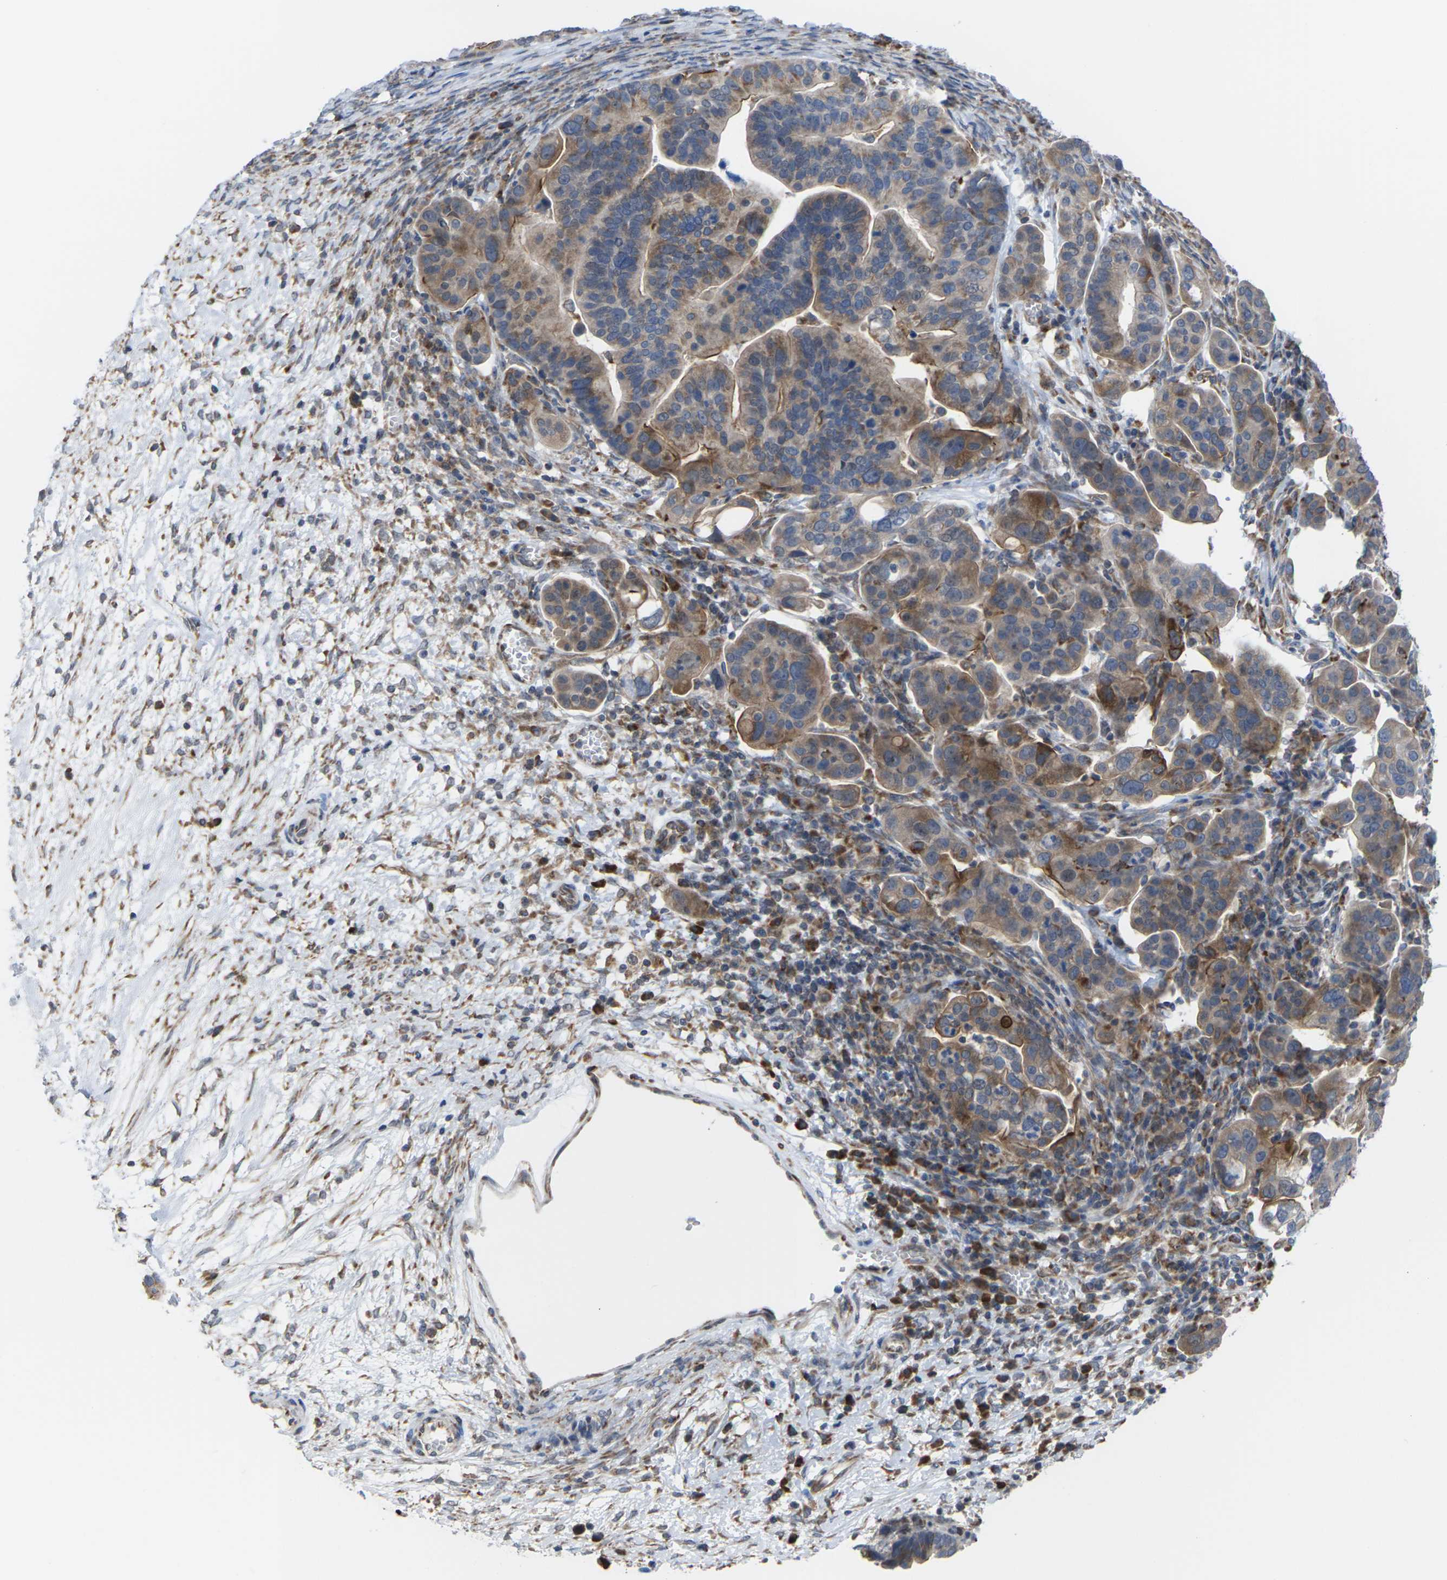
{"staining": {"intensity": "moderate", "quantity": ">75%", "location": "cytoplasmic/membranous"}, "tissue": "ovarian cancer", "cell_type": "Tumor cells", "image_type": "cancer", "snomed": [{"axis": "morphology", "description": "Cystadenocarcinoma, serous, NOS"}, {"axis": "topography", "description": "Ovary"}], "caption": "Protein expression analysis of human ovarian cancer (serous cystadenocarcinoma) reveals moderate cytoplasmic/membranous positivity in about >75% of tumor cells.", "gene": "PDZK1IP1", "patient": {"sex": "female", "age": 56}}